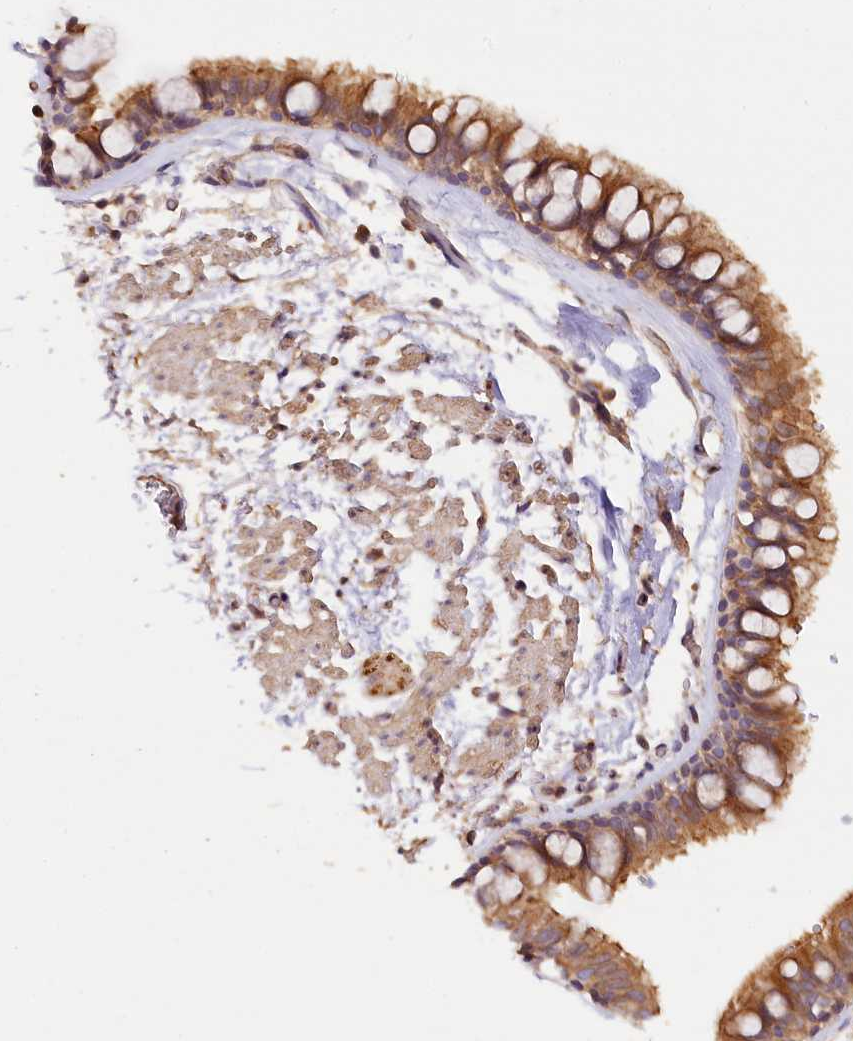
{"staining": {"intensity": "moderate", "quantity": ">75%", "location": "cytoplasmic/membranous"}, "tissue": "bronchus", "cell_type": "Respiratory epithelial cells", "image_type": "normal", "snomed": [{"axis": "morphology", "description": "Normal tissue, NOS"}, {"axis": "topography", "description": "Bronchus"}], "caption": "Immunohistochemistry (IHC) (DAB) staining of normal bronchus reveals moderate cytoplasmic/membranous protein staining in approximately >75% of respiratory epithelial cells. The staining was performed using DAB (3,3'-diaminobenzidine) to visualize the protein expression in brown, while the nuclei were stained in blue with hematoxylin (Magnification: 20x).", "gene": "KATNB1", "patient": {"sex": "male", "age": 65}}